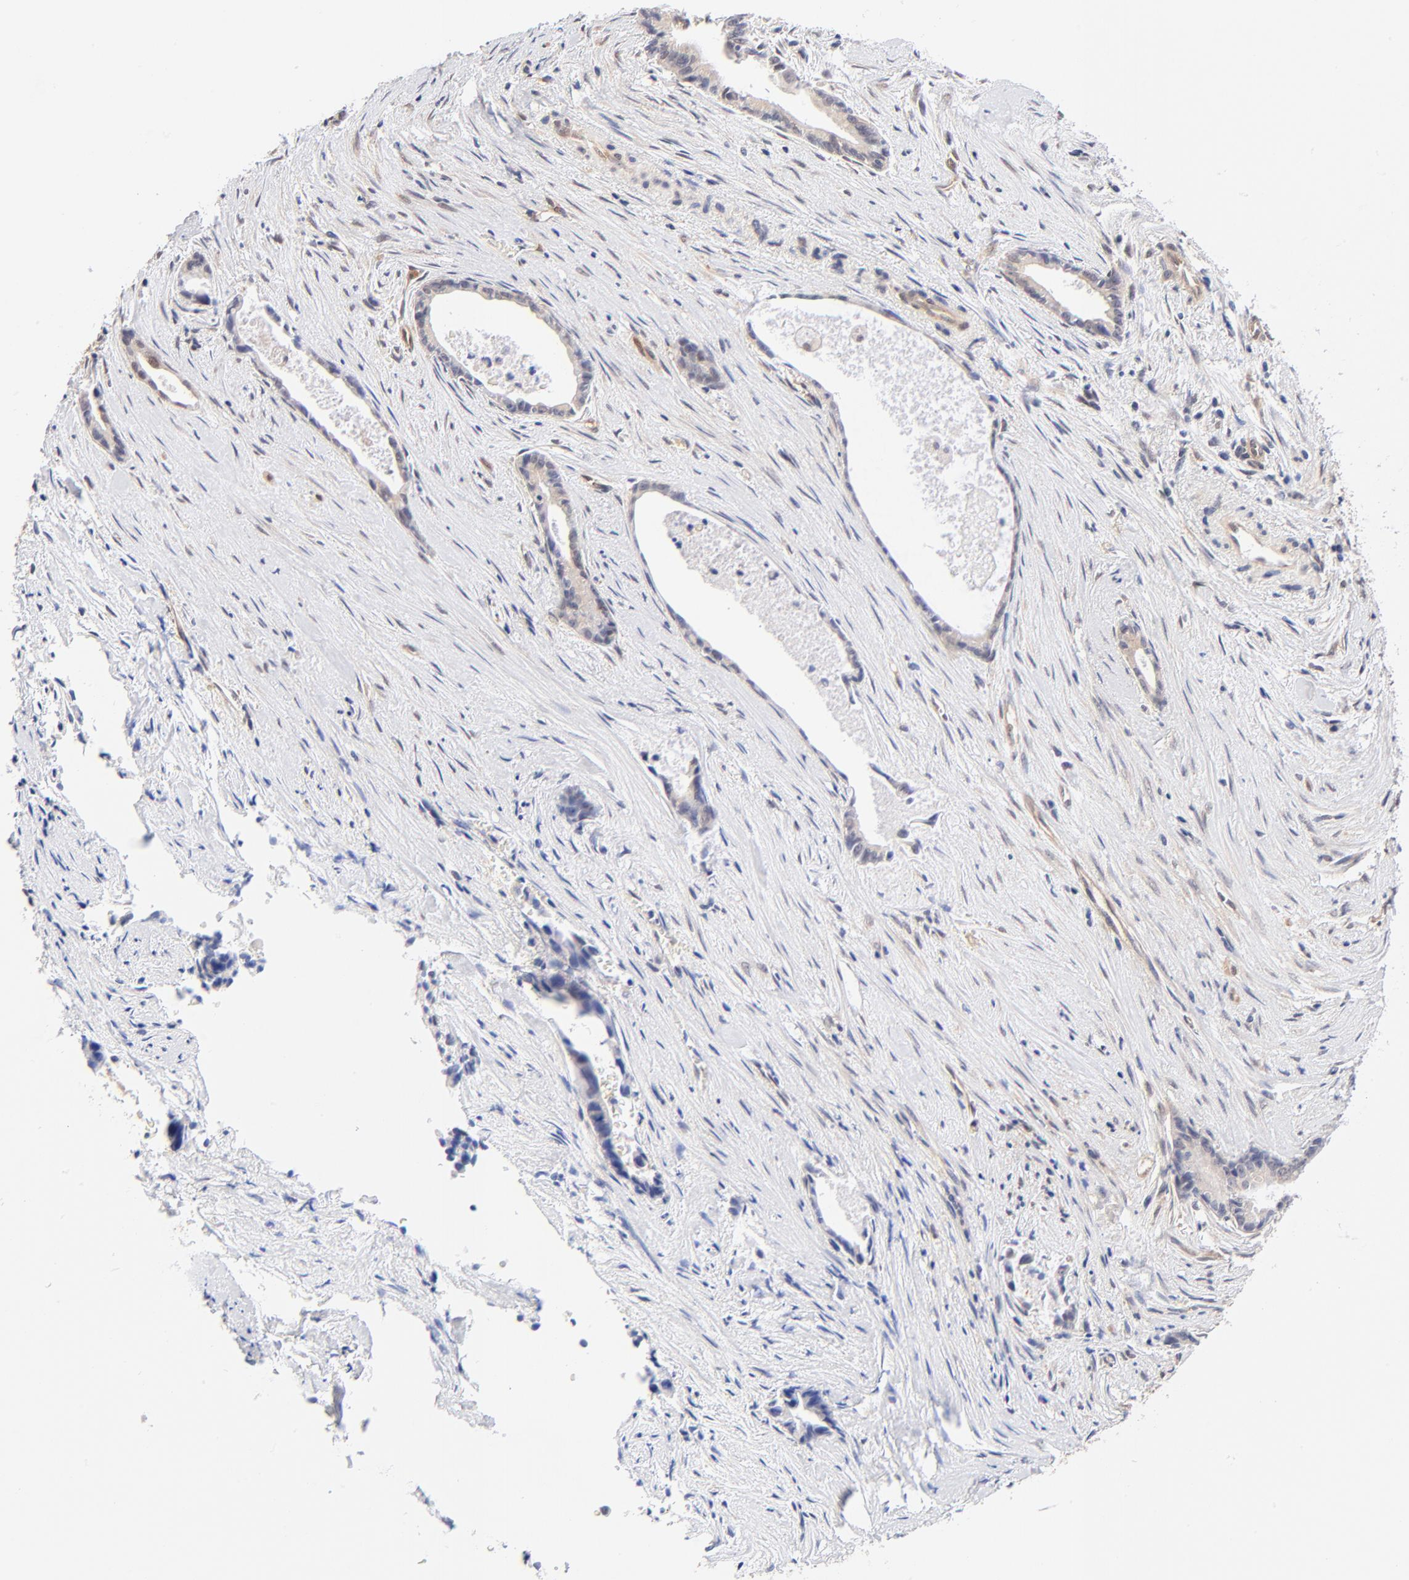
{"staining": {"intensity": "negative", "quantity": "none", "location": "none"}, "tissue": "liver cancer", "cell_type": "Tumor cells", "image_type": "cancer", "snomed": [{"axis": "morphology", "description": "Cholangiocarcinoma"}, {"axis": "topography", "description": "Liver"}], "caption": "Immunohistochemistry (IHC) micrograph of neoplastic tissue: liver cancer (cholangiocarcinoma) stained with DAB (3,3'-diaminobenzidine) displays no significant protein positivity in tumor cells. (Immunohistochemistry, brightfield microscopy, high magnification).", "gene": "TXNL1", "patient": {"sex": "female", "age": 55}}